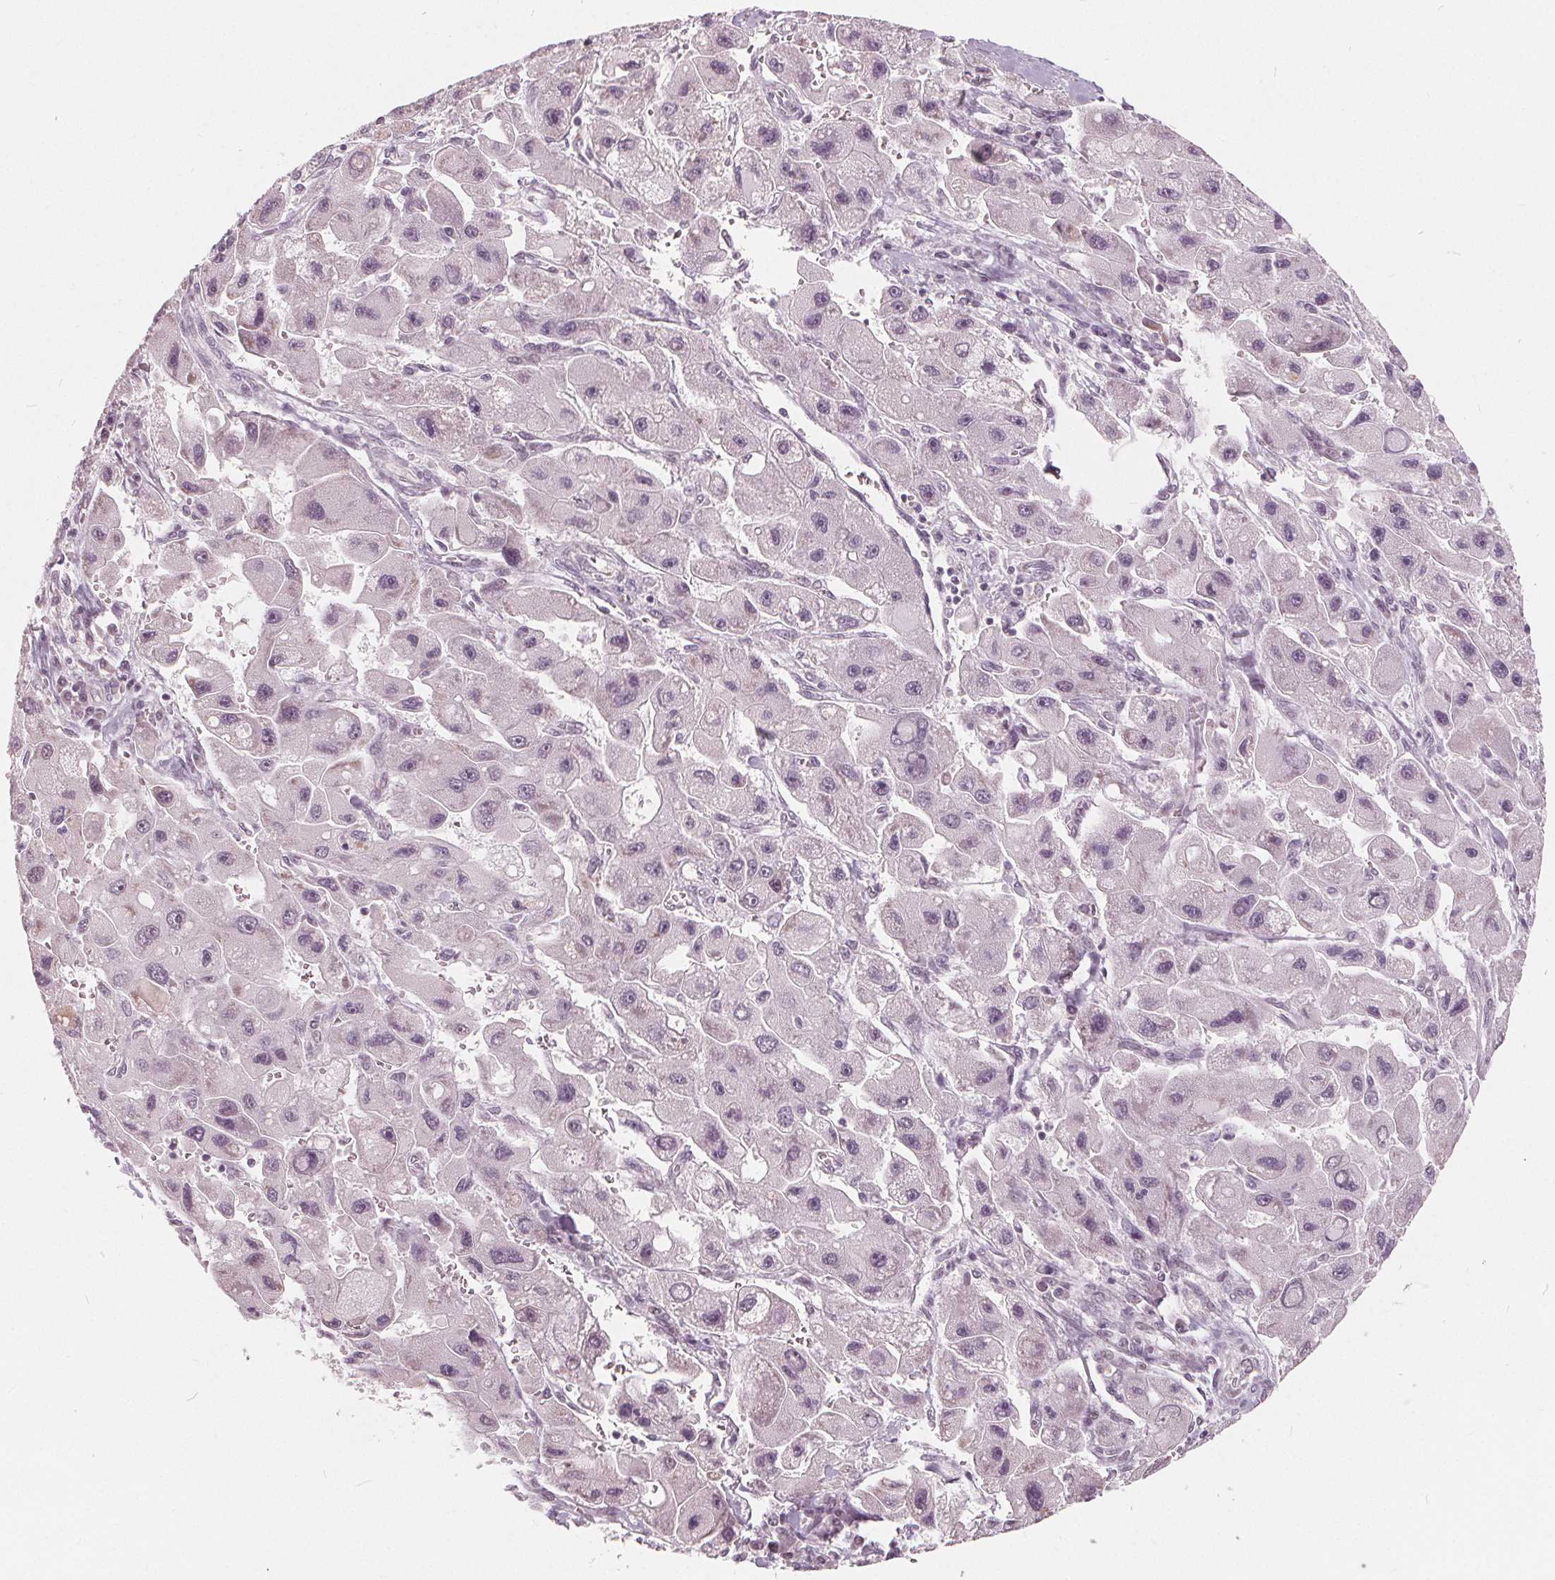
{"staining": {"intensity": "weak", "quantity": "<25%", "location": "nuclear"}, "tissue": "liver cancer", "cell_type": "Tumor cells", "image_type": "cancer", "snomed": [{"axis": "morphology", "description": "Carcinoma, Hepatocellular, NOS"}, {"axis": "topography", "description": "Liver"}], "caption": "DAB (3,3'-diaminobenzidine) immunohistochemical staining of human liver cancer shows no significant positivity in tumor cells.", "gene": "NUP210L", "patient": {"sex": "male", "age": 24}}